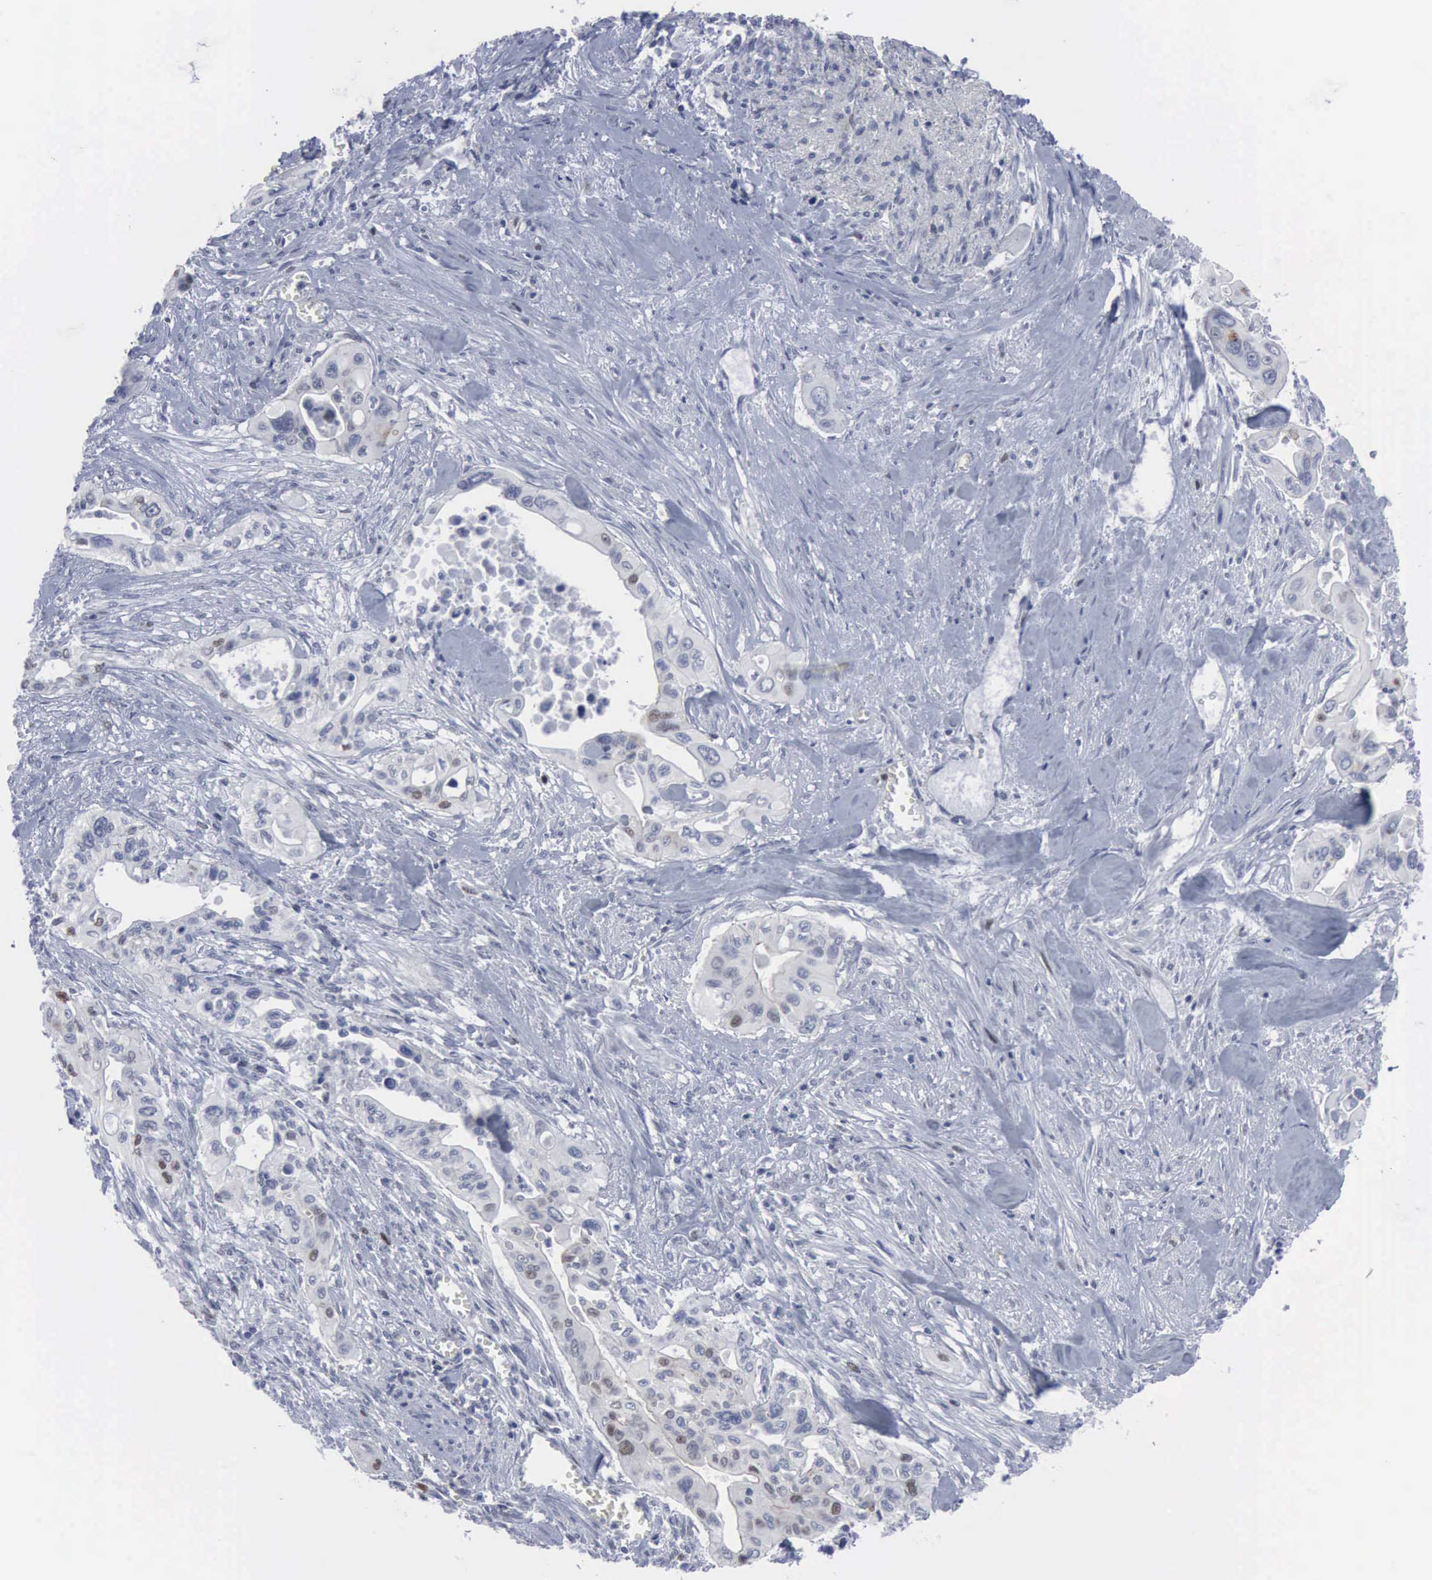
{"staining": {"intensity": "moderate", "quantity": "<25%", "location": "cytoplasmic/membranous,nuclear"}, "tissue": "pancreatic cancer", "cell_type": "Tumor cells", "image_type": "cancer", "snomed": [{"axis": "morphology", "description": "Adenocarcinoma, NOS"}, {"axis": "topography", "description": "Pancreas"}], "caption": "Brown immunohistochemical staining in human pancreatic cancer (adenocarcinoma) exhibits moderate cytoplasmic/membranous and nuclear positivity in about <25% of tumor cells. The staining was performed using DAB (3,3'-diaminobenzidine) to visualize the protein expression in brown, while the nuclei were stained in blue with hematoxylin (Magnification: 20x).", "gene": "MCM5", "patient": {"sex": "male", "age": 77}}